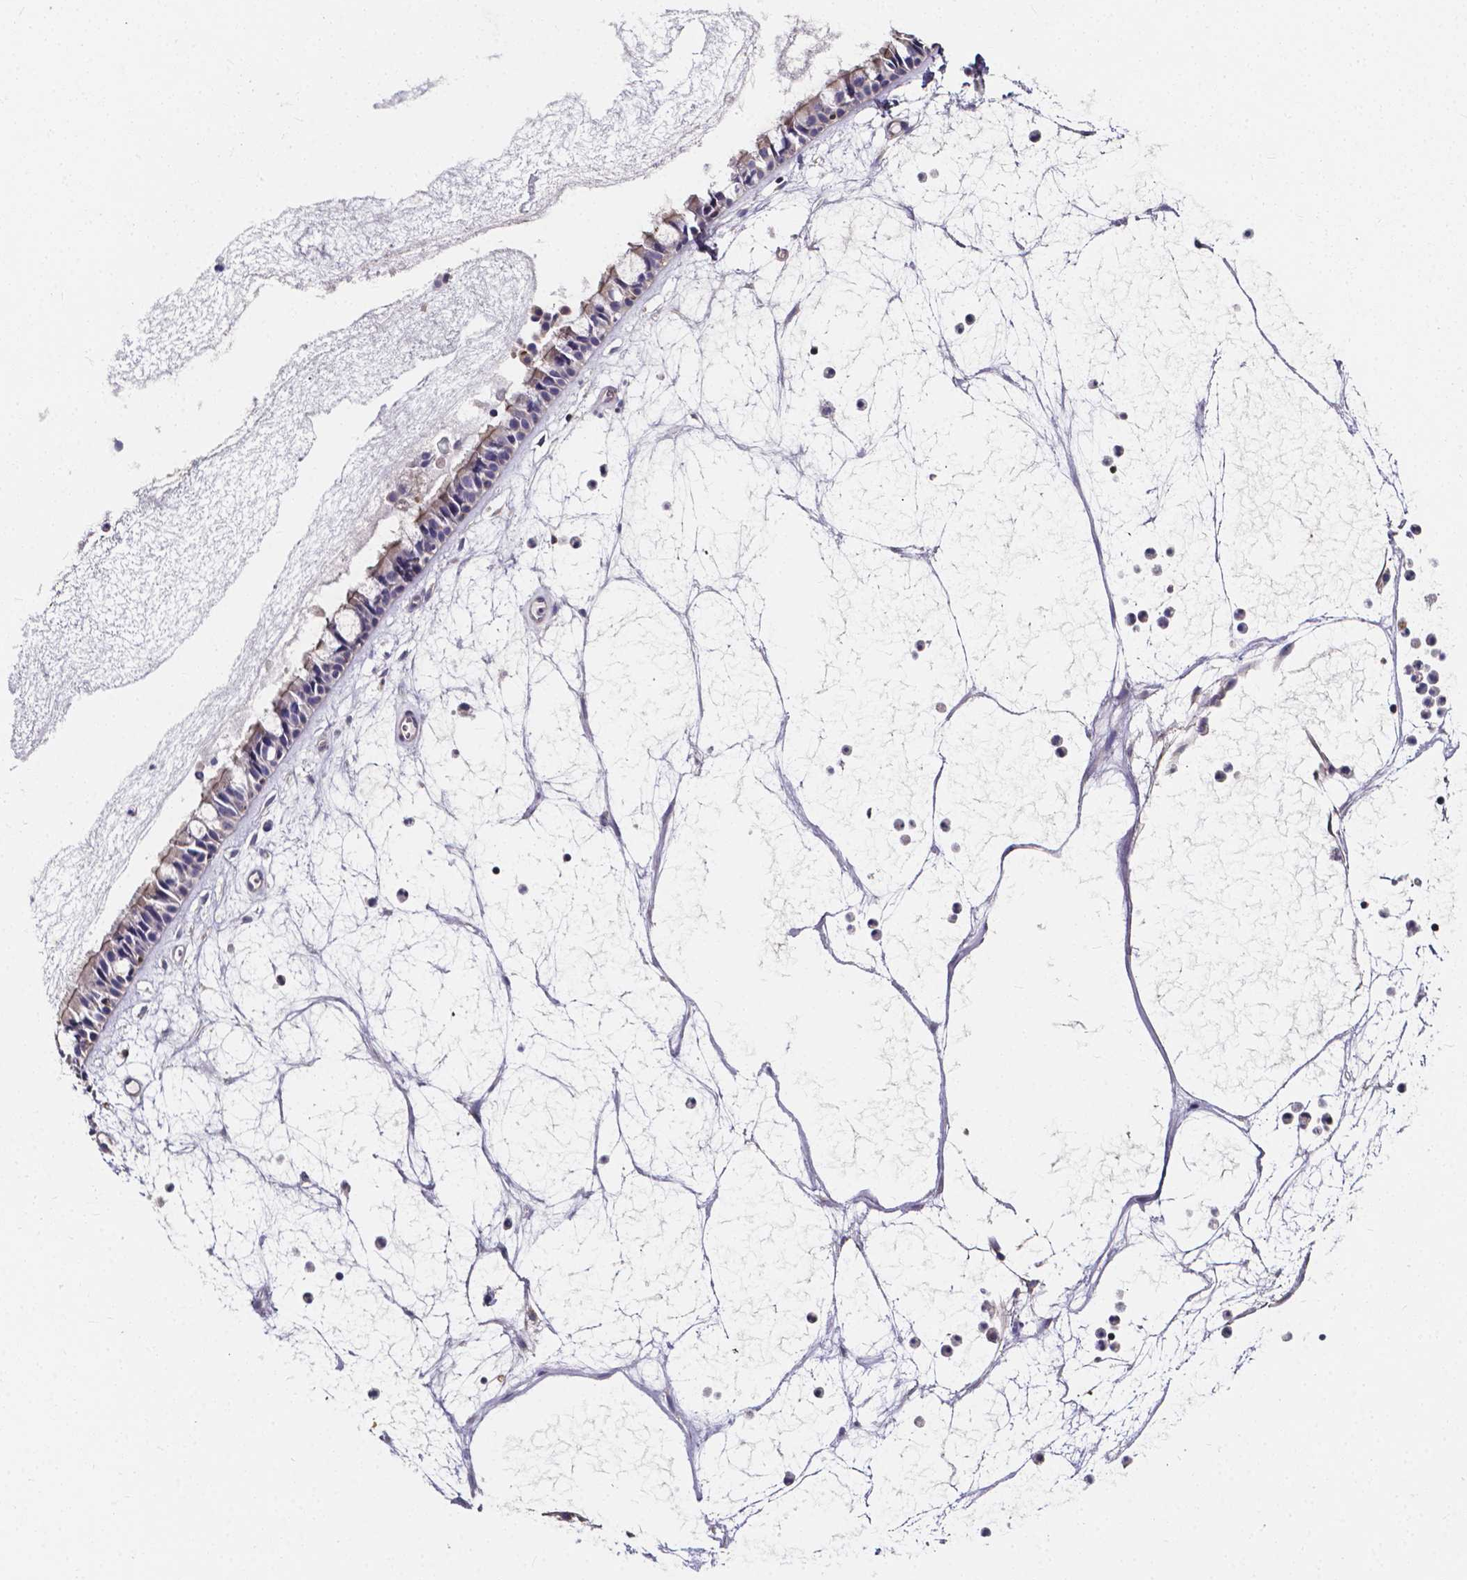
{"staining": {"intensity": "moderate", "quantity": "<25%", "location": "cytoplasmic/membranous"}, "tissue": "nasopharynx", "cell_type": "Respiratory epithelial cells", "image_type": "normal", "snomed": [{"axis": "morphology", "description": "Normal tissue, NOS"}, {"axis": "topography", "description": "Nasopharynx"}], "caption": "Normal nasopharynx was stained to show a protein in brown. There is low levels of moderate cytoplasmic/membranous expression in approximately <25% of respiratory epithelial cells. The staining was performed using DAB to visualize the protein expression in brown, while the nuclei were stained in blue with hematoxylin (Magnification: 20x).", "gene": "THEMIS", "patient": {"sex": "male", "age": 31}}